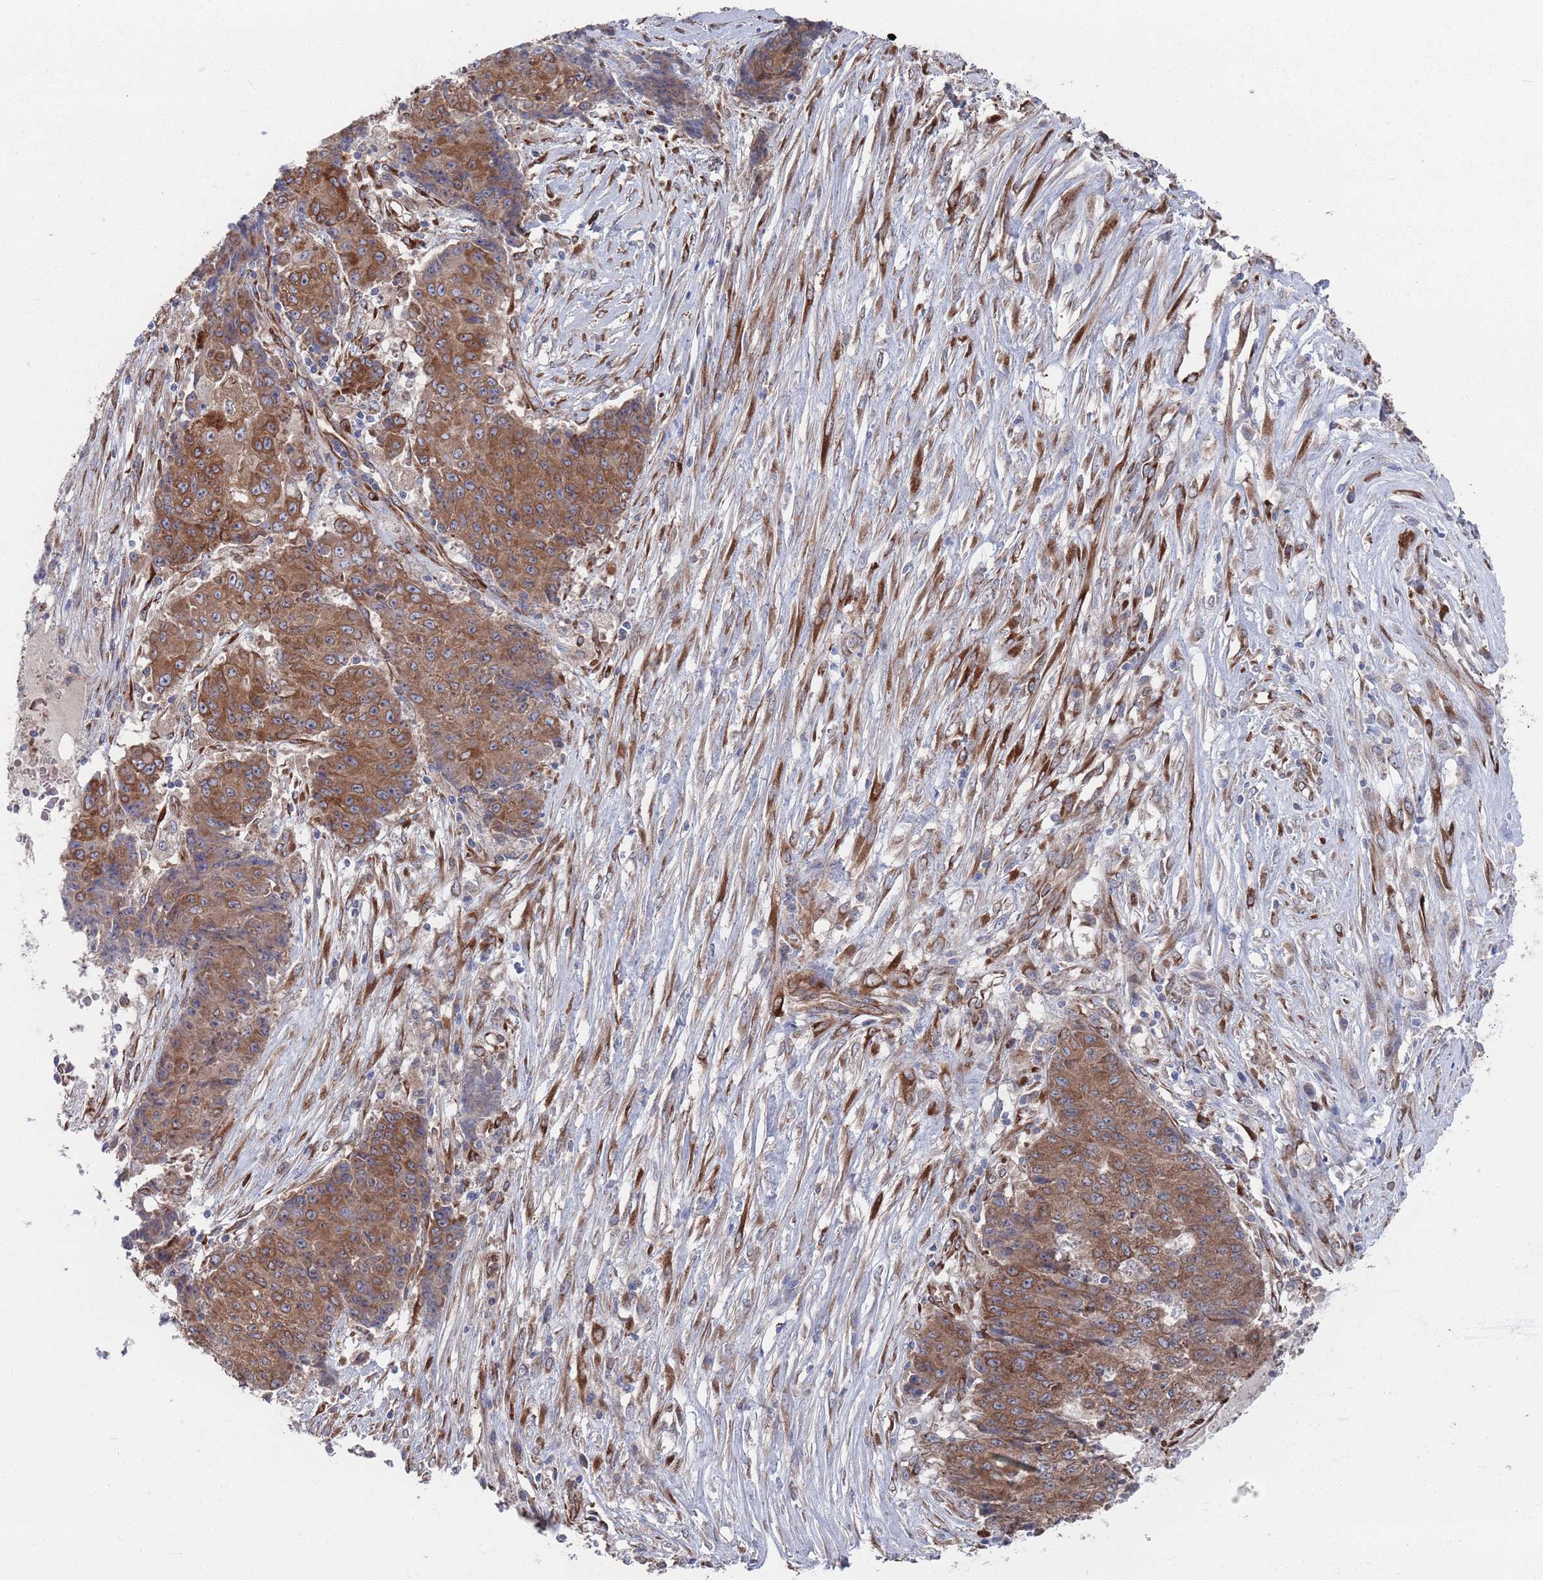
{"staining": {"intensity": "moderate", "quantity": ">75%", "location": "cytoplasmic/membranous"}, "tissue": "ovarian cancer", "cell_type": "Tumor cells", "image_type": "cancer", "snomed": [{"axis": "morphology", "description": "Carcinoma, endometroid"}, {"axis": "topography", "description": "Ovary"}], "caption": "Ovarian endometroid carcinoma stained with DAB (3,3'-diaminobenzidine) IHC reveals medium levels of moderate cytoplasmic/membranous staining in approximately >75% of tumor cells.", "gene": "CCDC106", "patient": {"sex": "female", "age": 42}}